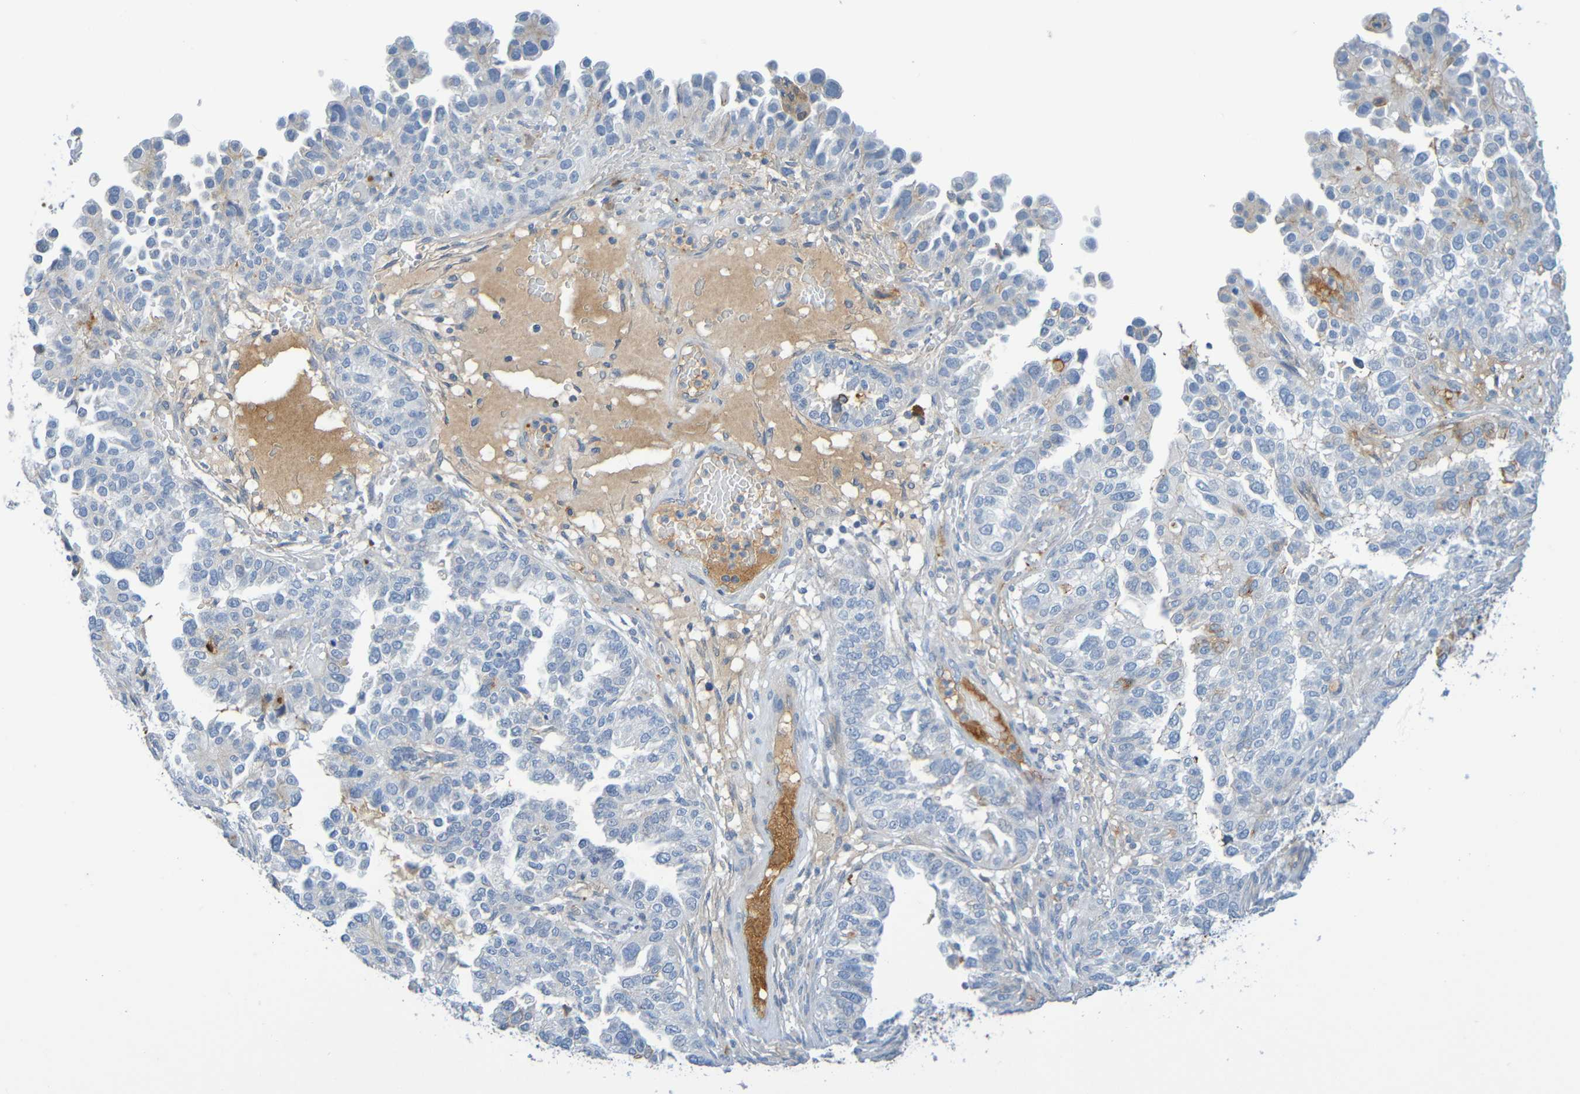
{"staining": {"intensity": "weak", "quantity": "<25%", "location": "cytoplasmic/membranous"}, "tissue": "endometrial cancer", "cell_type": "Tumor cells", "image_type": "cancer", "snomed": [{"axis": "morphology", "description": "Adenocarcinoma, NOS"}, {"axis": "topography", "description": "Endometrium"}], "caption": "An immunohistochemistry (IHC) photomicrograph of endometrial adenocarcinoma is shown. There is no staining in tumor cells of endometrial adenocarcinoma.", "gene": "IL10", "patient": {"sex": "female", "age": 85}}